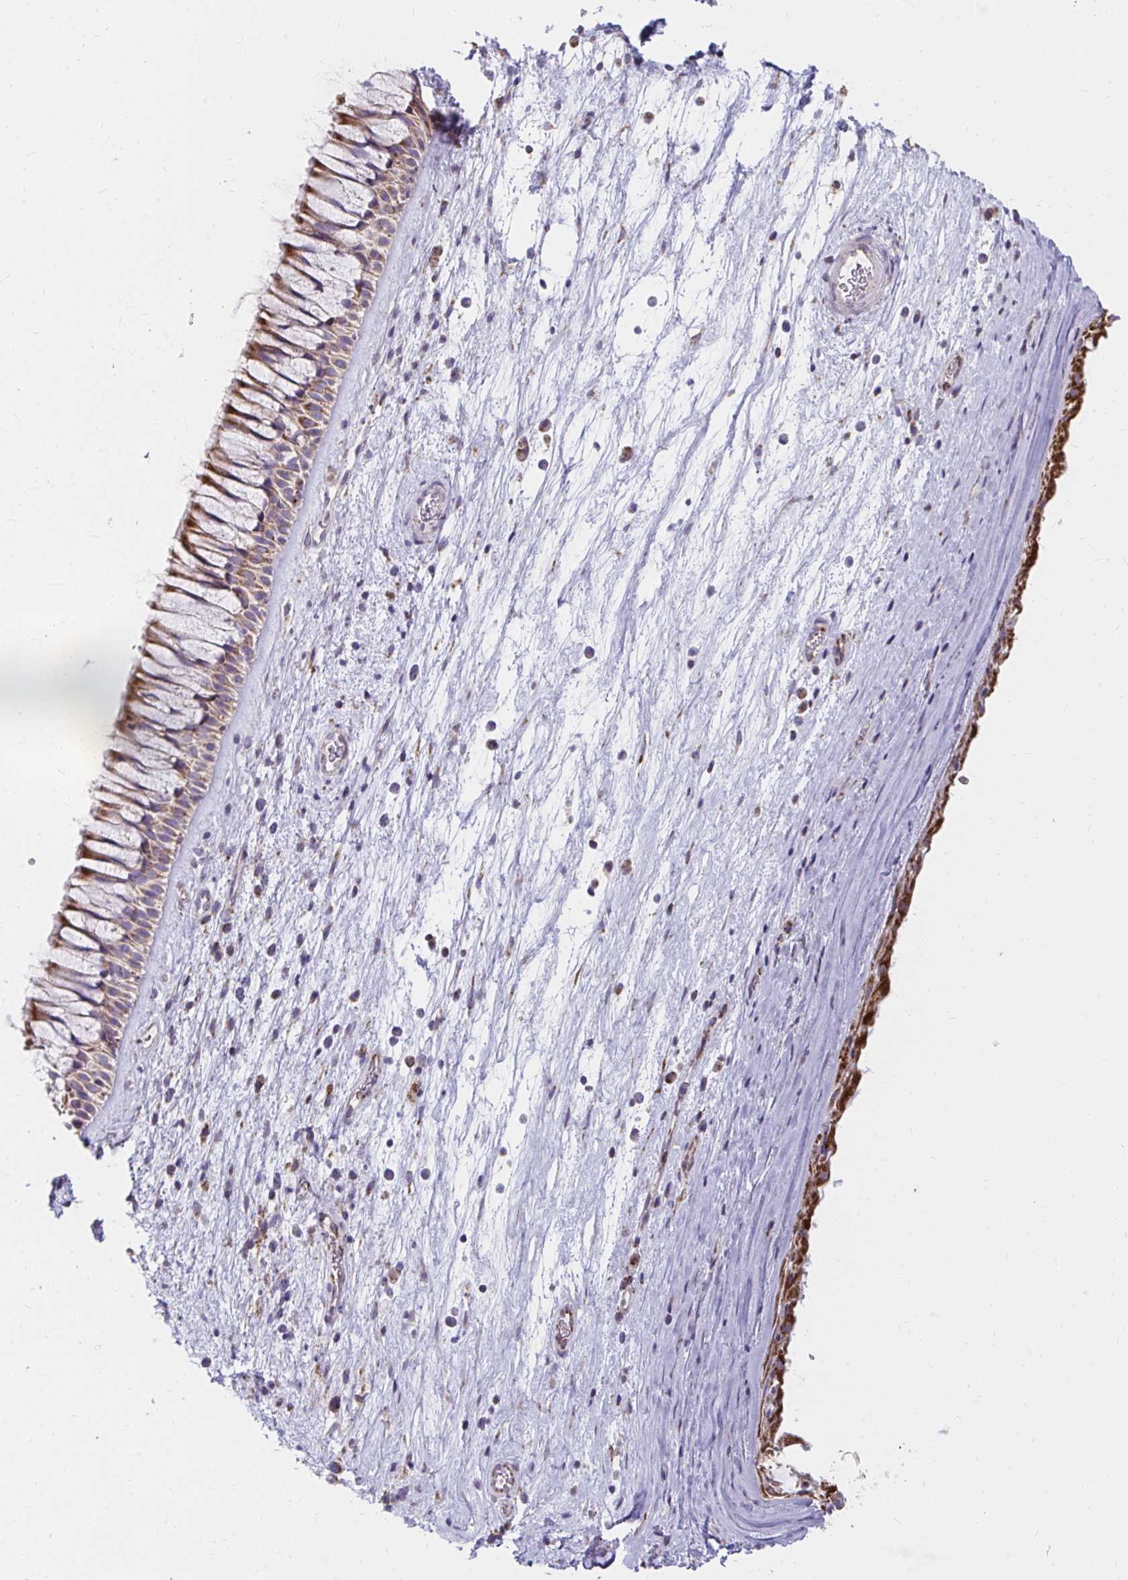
{"staining": {"intensity": "strong", "quantity": ">75%", "location": "cytoplasmic/membranous"}, "tissue": "nasopharynx", "cell_type": "Respiratory epithelial cells", "image_type": "normal", "snomed": [{"axis": "morphology", "description": "Normal tissue, NOS"}, {"axis": "topography", "description": "Nasopharynx"}], "caption": "Immunohistochemical staining of normal human nasopharynx reveals >75% levels of strong cytoplasmic/membranous protein positivity in about >75% of respiratory epithelial cells. (Brightfield microscopy of DAB IHC at high magnification).", "gene": "EXOC5", "patient": {"sex": "male", "age": 74}}